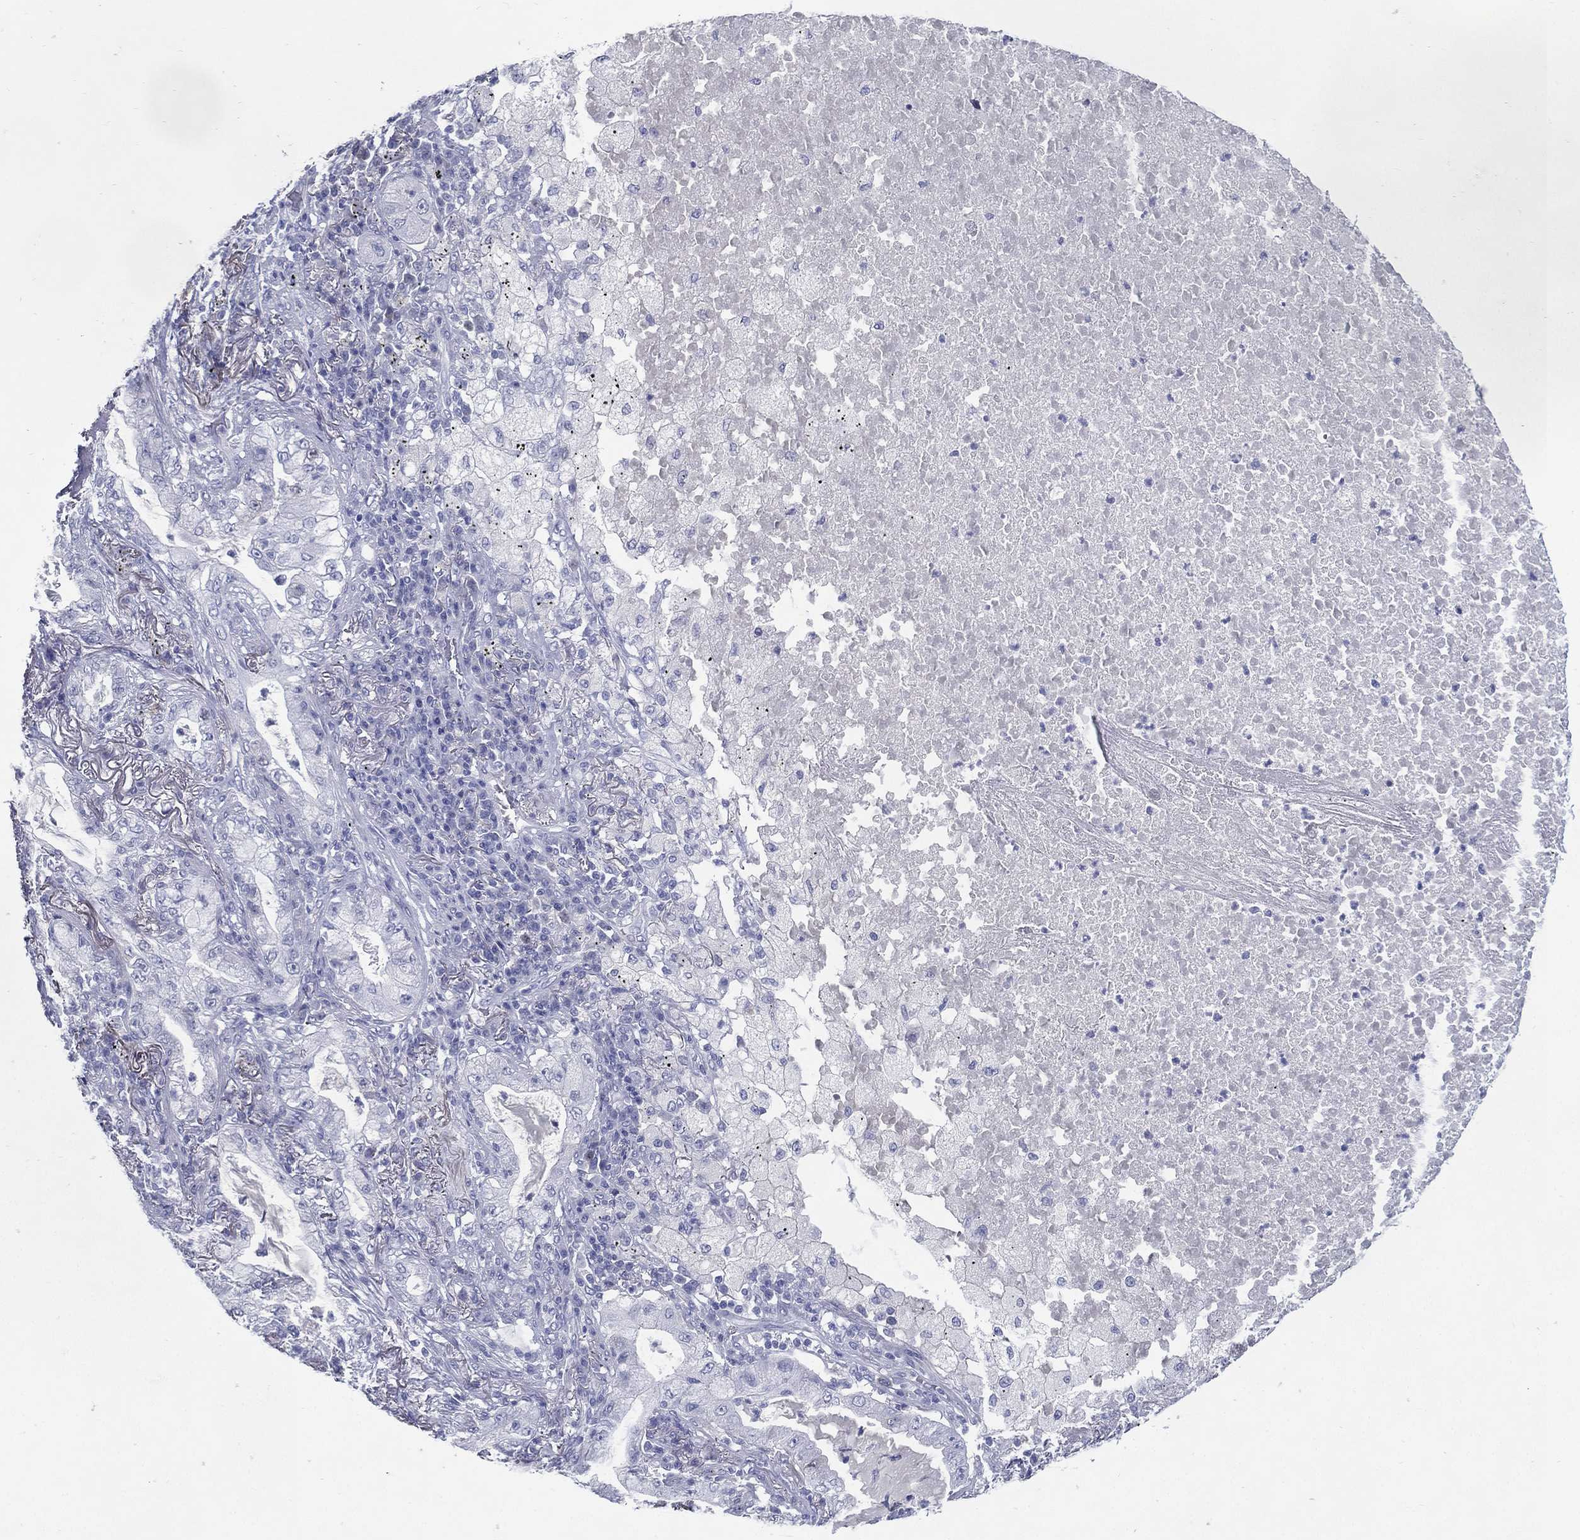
{"staining": {"intensity": "negative", "quantity": "none", "location": "none"}, "tissue": "lung cancer", "cell_type": "Tumor cells", "image_type": "cancer", "snomed": [{"axis": "morphology", "description": "Adenocarcinoma, NOS"}, {"axis": "topography", "description": "Lung"}], "caption": "Immunohistochemical staining of lung cancer (adenocarcinoma) displays no significant expression in tumor cells.", "gene": "KIF2C", "patient": {"sex": "female", "age": 73}}